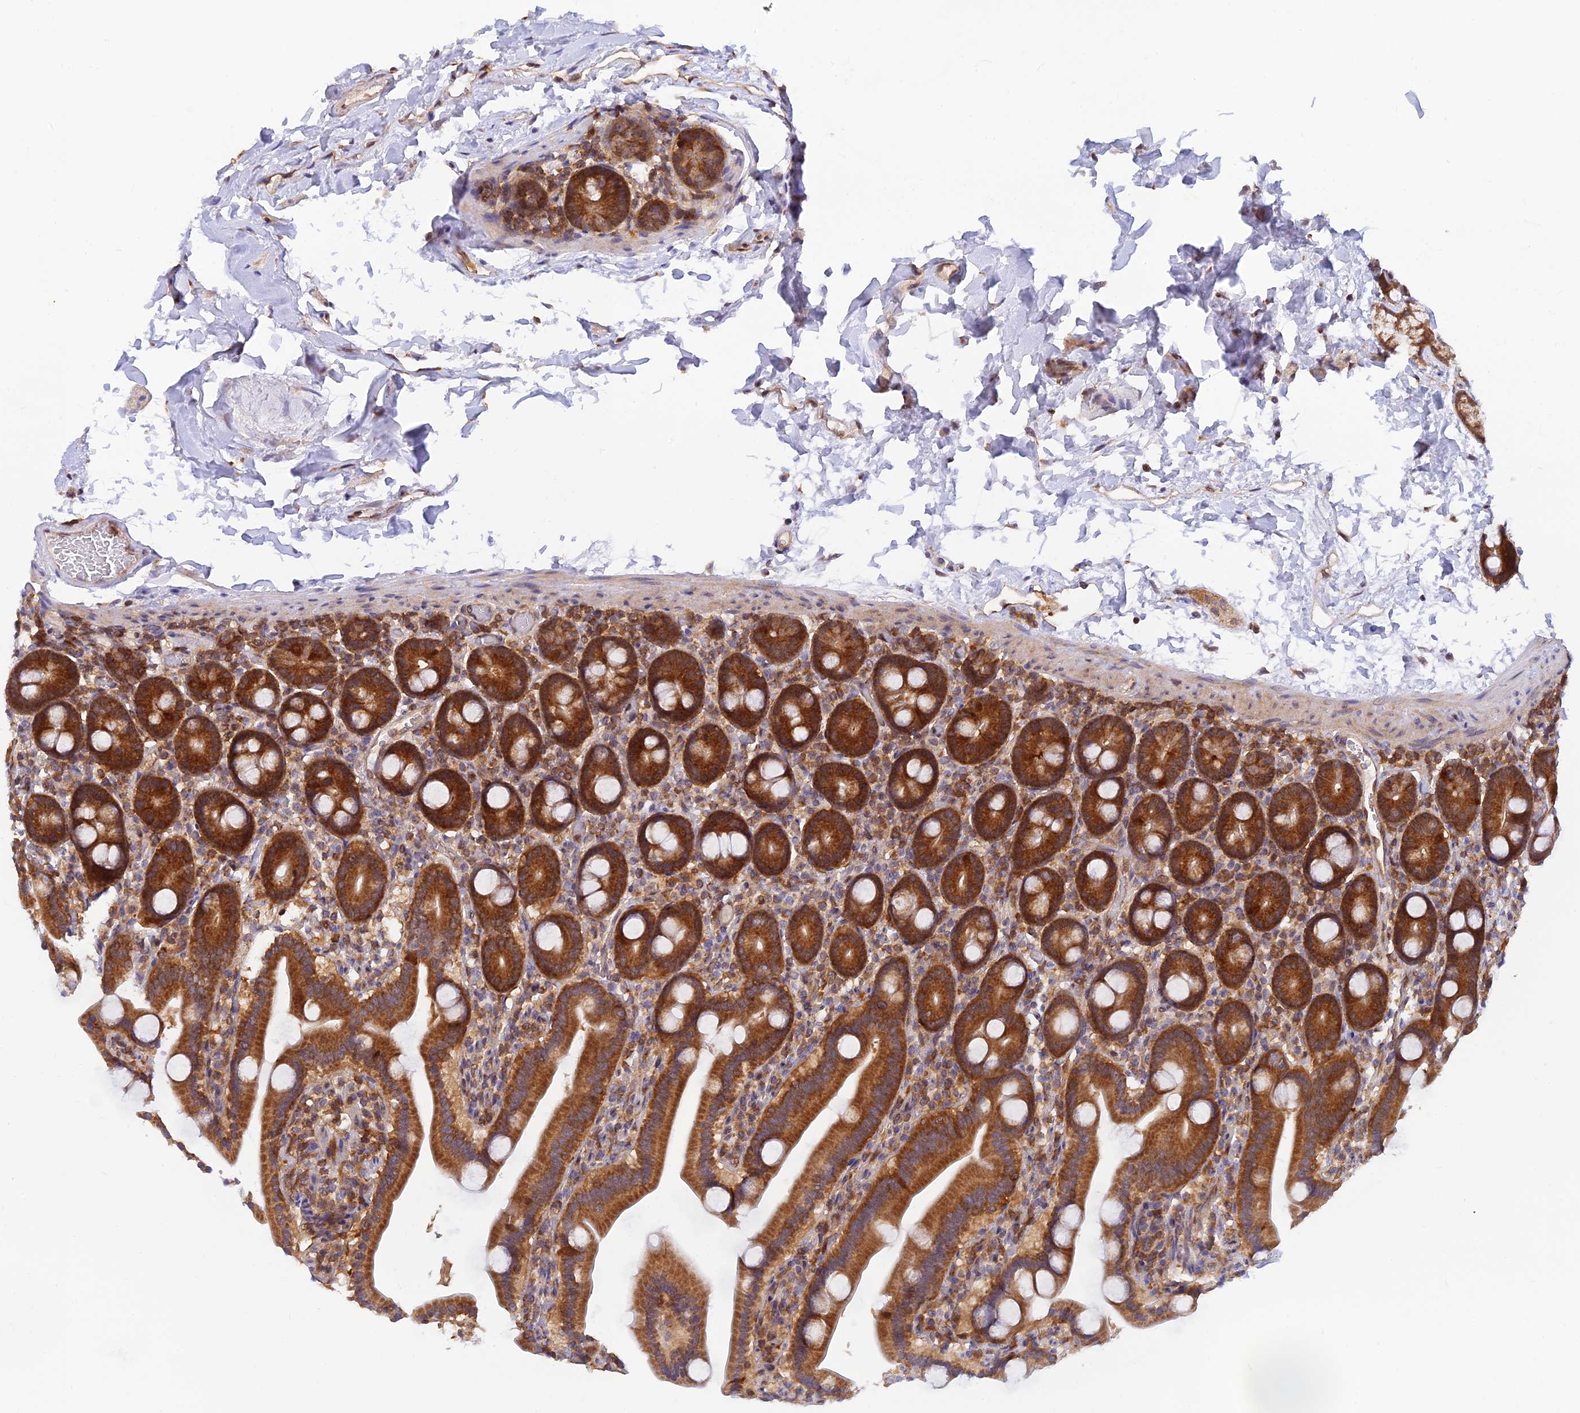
{"staining": {"intensity": "strong", "quantity": ">75%", "location": "cytoplasmic/membranous"}, "tissue": "duodenum", "cell_type": "Glandular cells", "image_type": "normal", "snomed": [{"axis": "morphology", "description": "Normal tissue, NOS"}, {"axis": "topography", "description": "Duodenum"}], "caption": "Protein analysis of unremarkable duodenum displays strong cytoplasmic/membranous expression in approximately >75% of glandular cells.", "gene": "LYSMD2", "patient": {"sex": "male", "age": 55}}